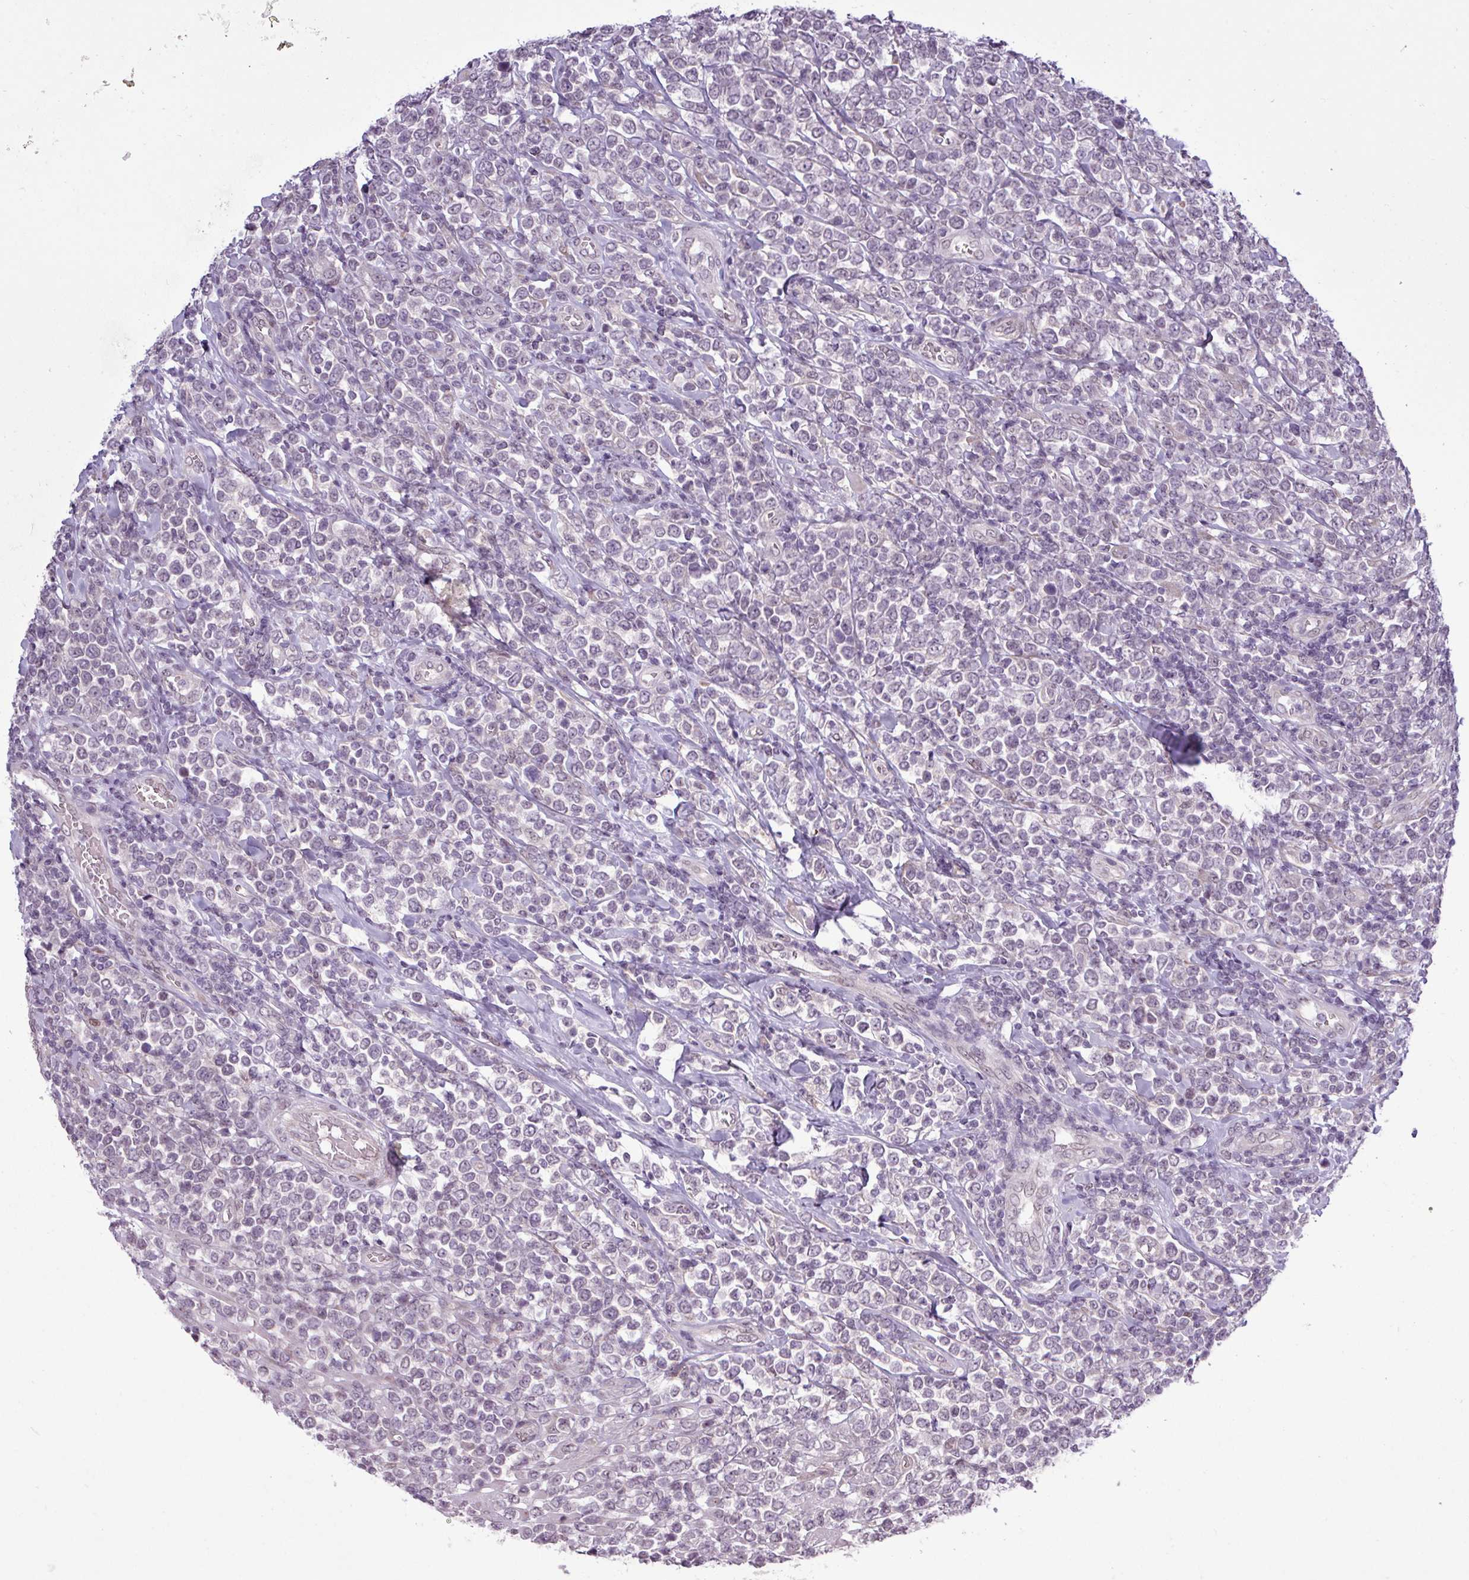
{"staining": {"intensity": "negative", "quantity": "none", "location": "none"}, "tissue": "lymphoma", "cell_type": "Tumor cells", "image_type": "cancer", "snomed": [{"axis": "morphology", "description": "Malignant lymphoma, non-Hodgkin's type, High grade"}, {"axis": "topography", "description": "Soft tissue"}], "caption": "A high-resolution histopathology image shows immunohistochemistry staining of high-grade malignant lymphoma, non-Hodgkin's type, which demonstrates no significant expression in tumor cells.", "gene": "GPT2", "patient": {"sex": "female", "age": 56}}